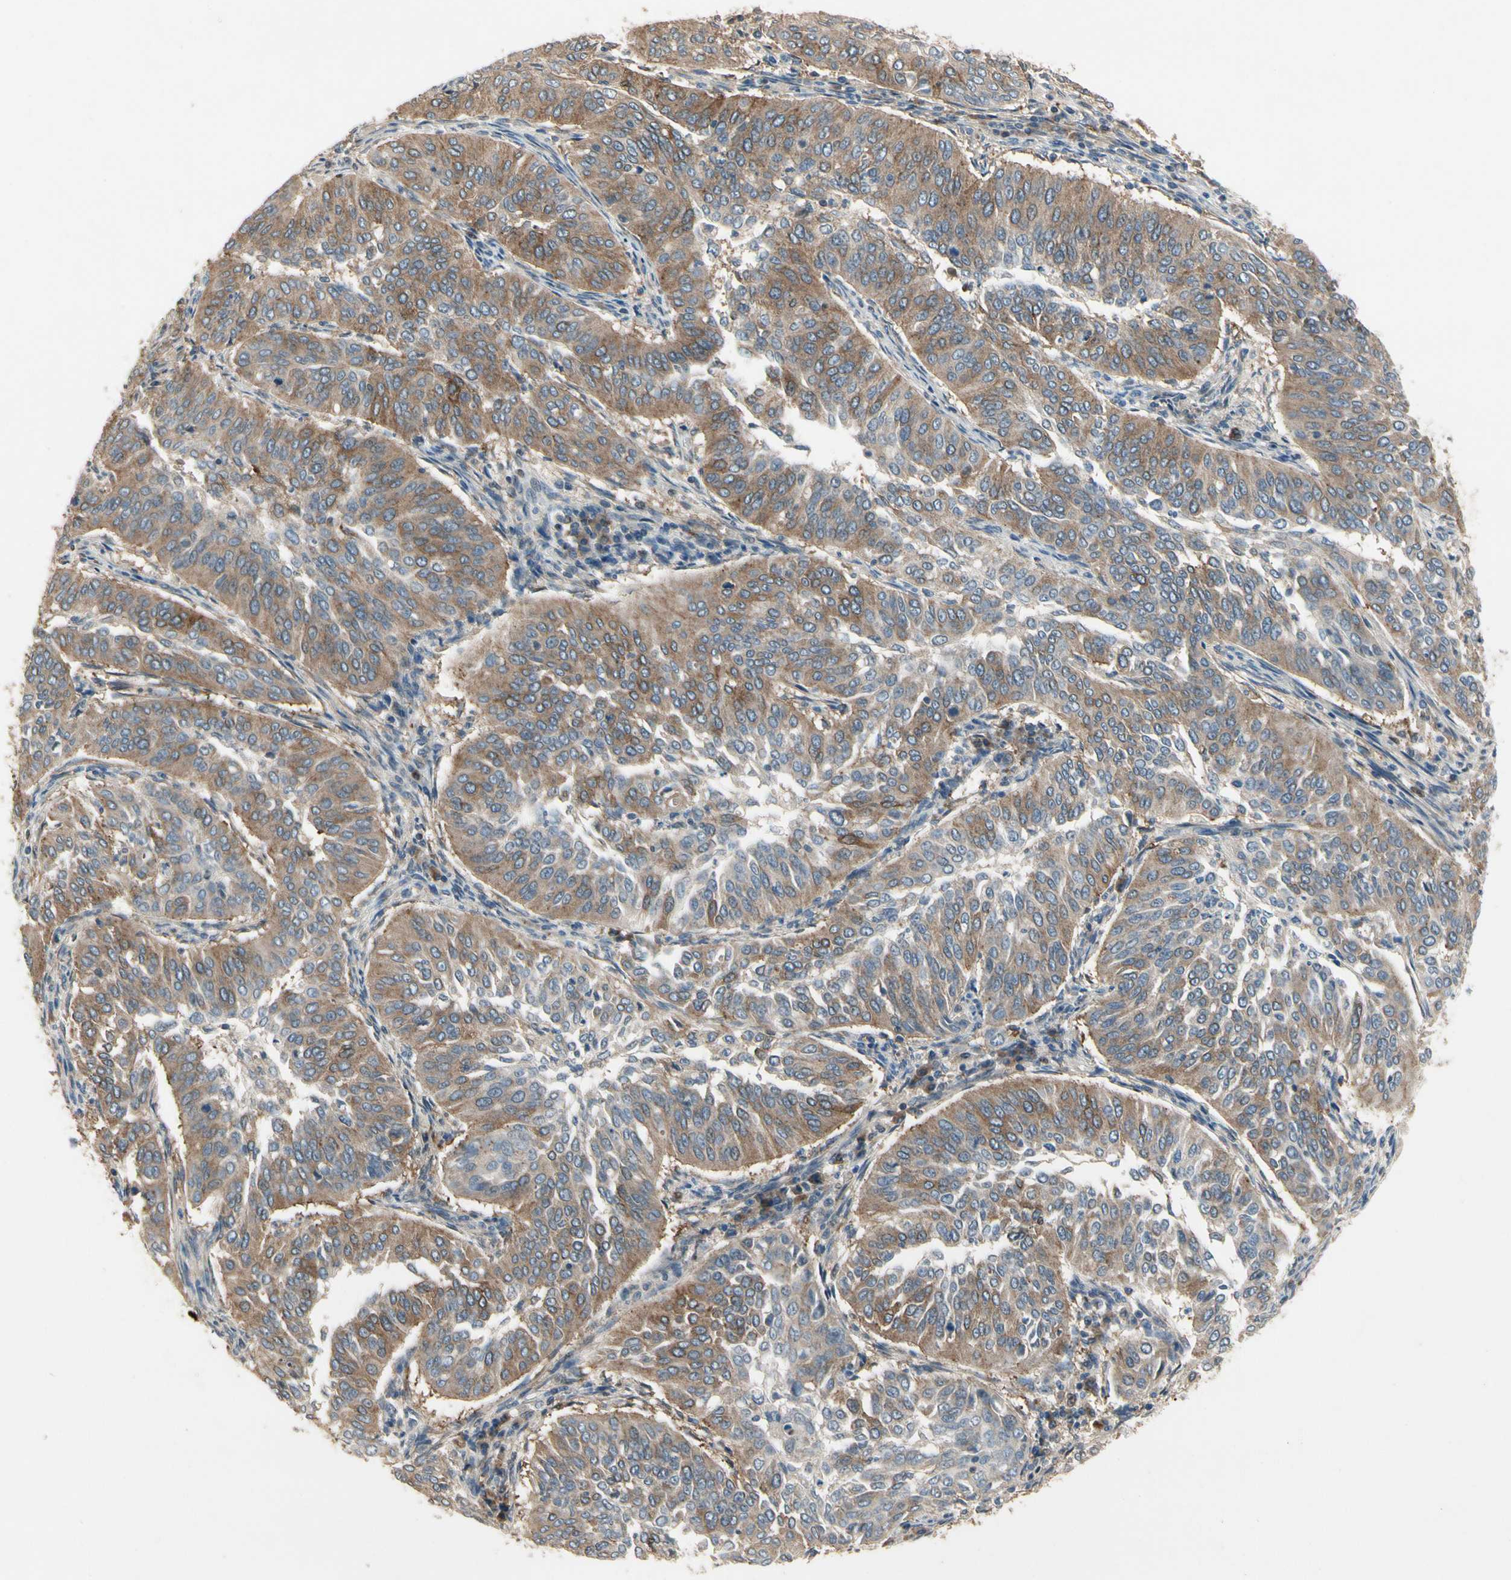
{"staining": {"intensity": "moderate", "quantity": ">75%", "location": "cytoplasmic/membranous"}, "tissue": "cervical cancer", "cell_type": "Tumor cells", "image_type": "cancer", "snomed": [{"axis": "morphology", "description": "Normal tissue, NOS"}, {"axis": "morphology", "description": "Squamous cell carcinoma, NOS"}, {"axis": "topography", "description": "Cervix"}], "caption": "Immunohistochemical staining of squamous cell carcinoma (cervical) exhibits medium levels of moderate cytoplasmic/membranous protein expression in about >75% of tumor cells.", "gene": "CGREF1", "patient": {"sex": "female", "age": 39}}